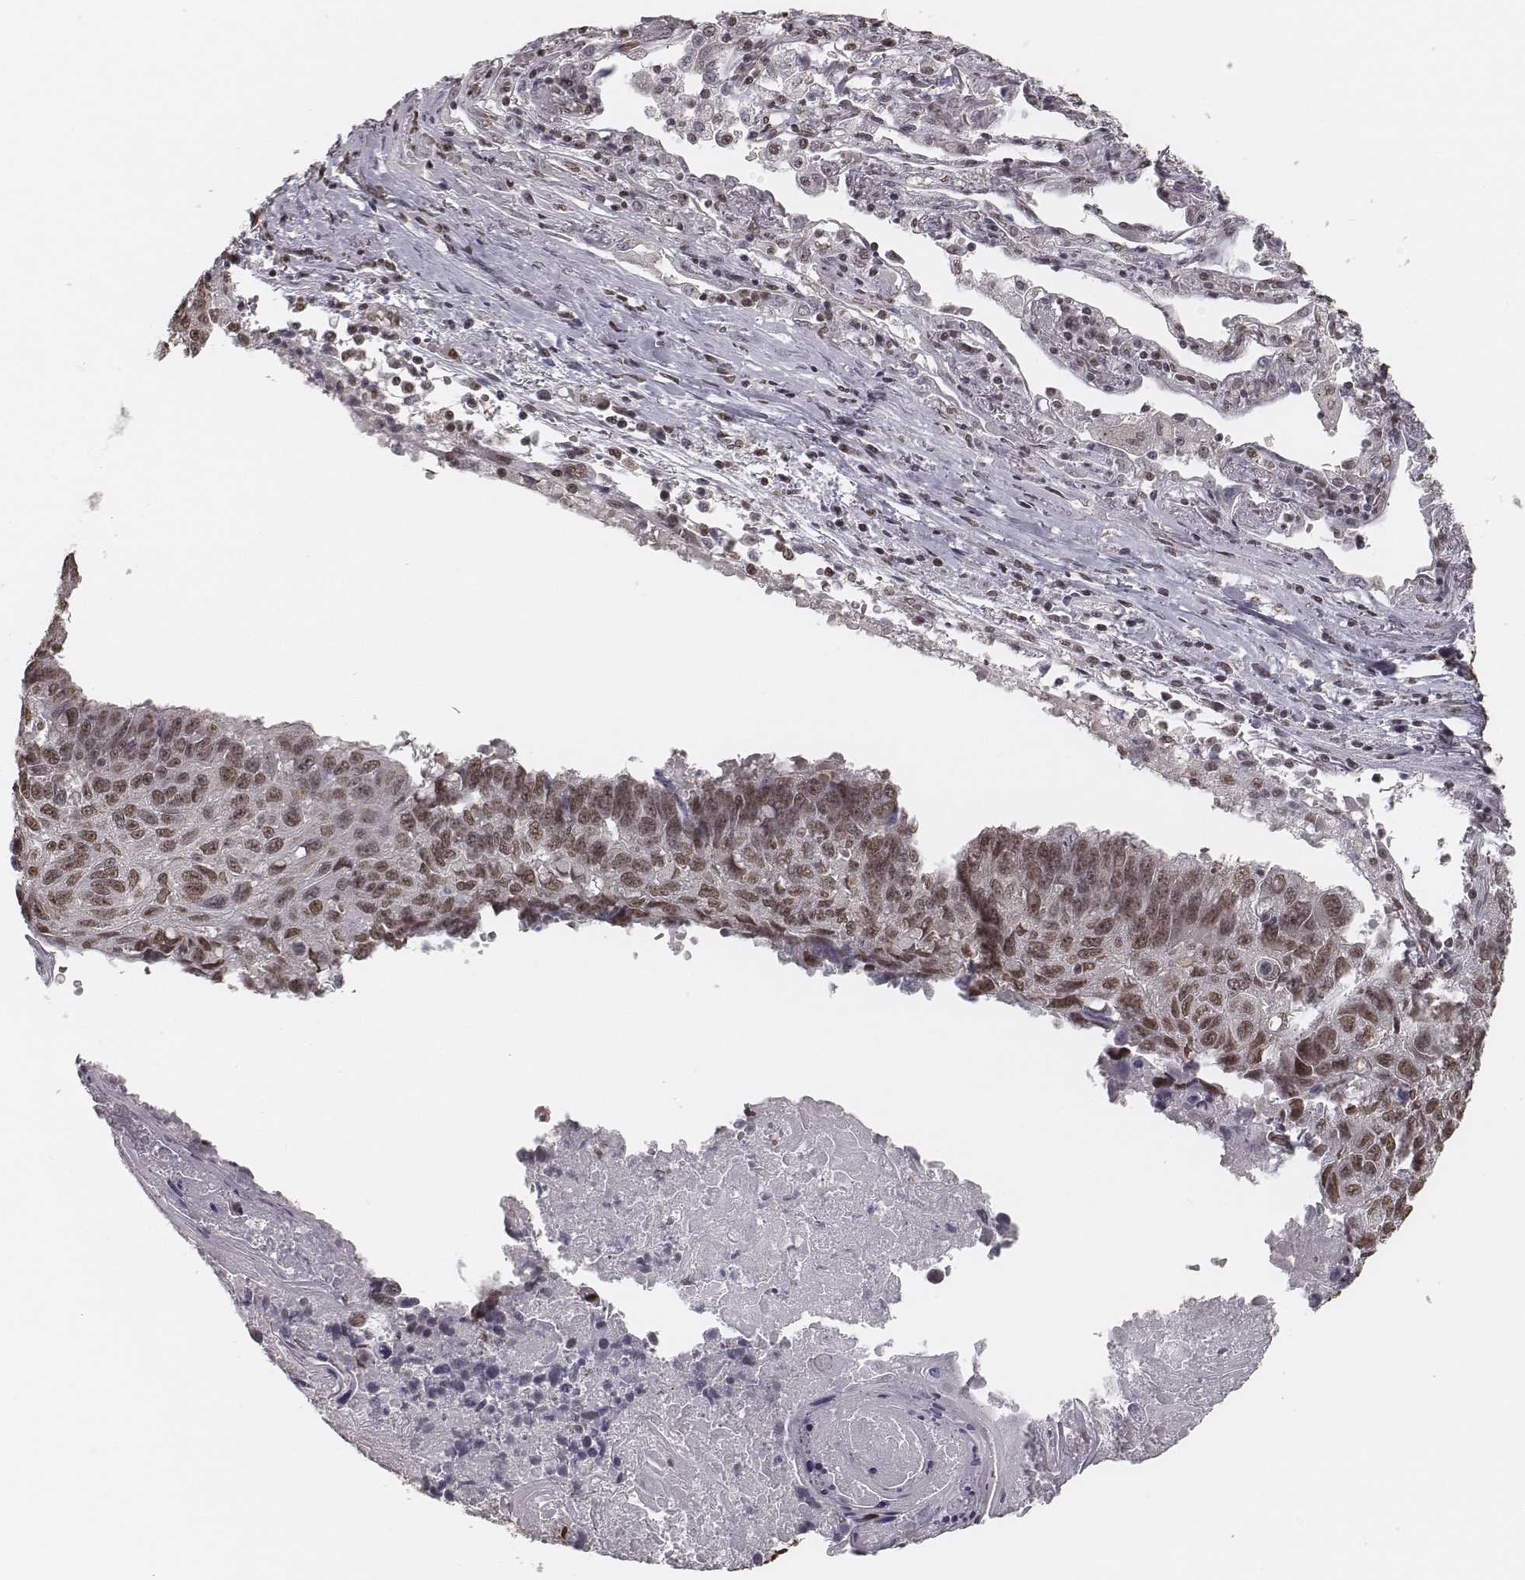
{"staining": {"intensity": "moderate", "quantity": ">75%", "location": "nuclear"}, "tissue": "lung cancer", "cell_type": "Tumor cells", "image_type": "cancer", "snomed": [{"axis": "morphology", "description": "Squamous cell carcinoma, NOS"}, {"axis": "topography", "description": "Lung"}], "caption": "DAB (3,3'-diaminobenzidine) immunohistochemical staining of human lung cancer shows moderate nuclear protein staining in about >75% of tumor cells.", "gene": "HMGA2", "patient": {"sex": "male", "age": 73}}